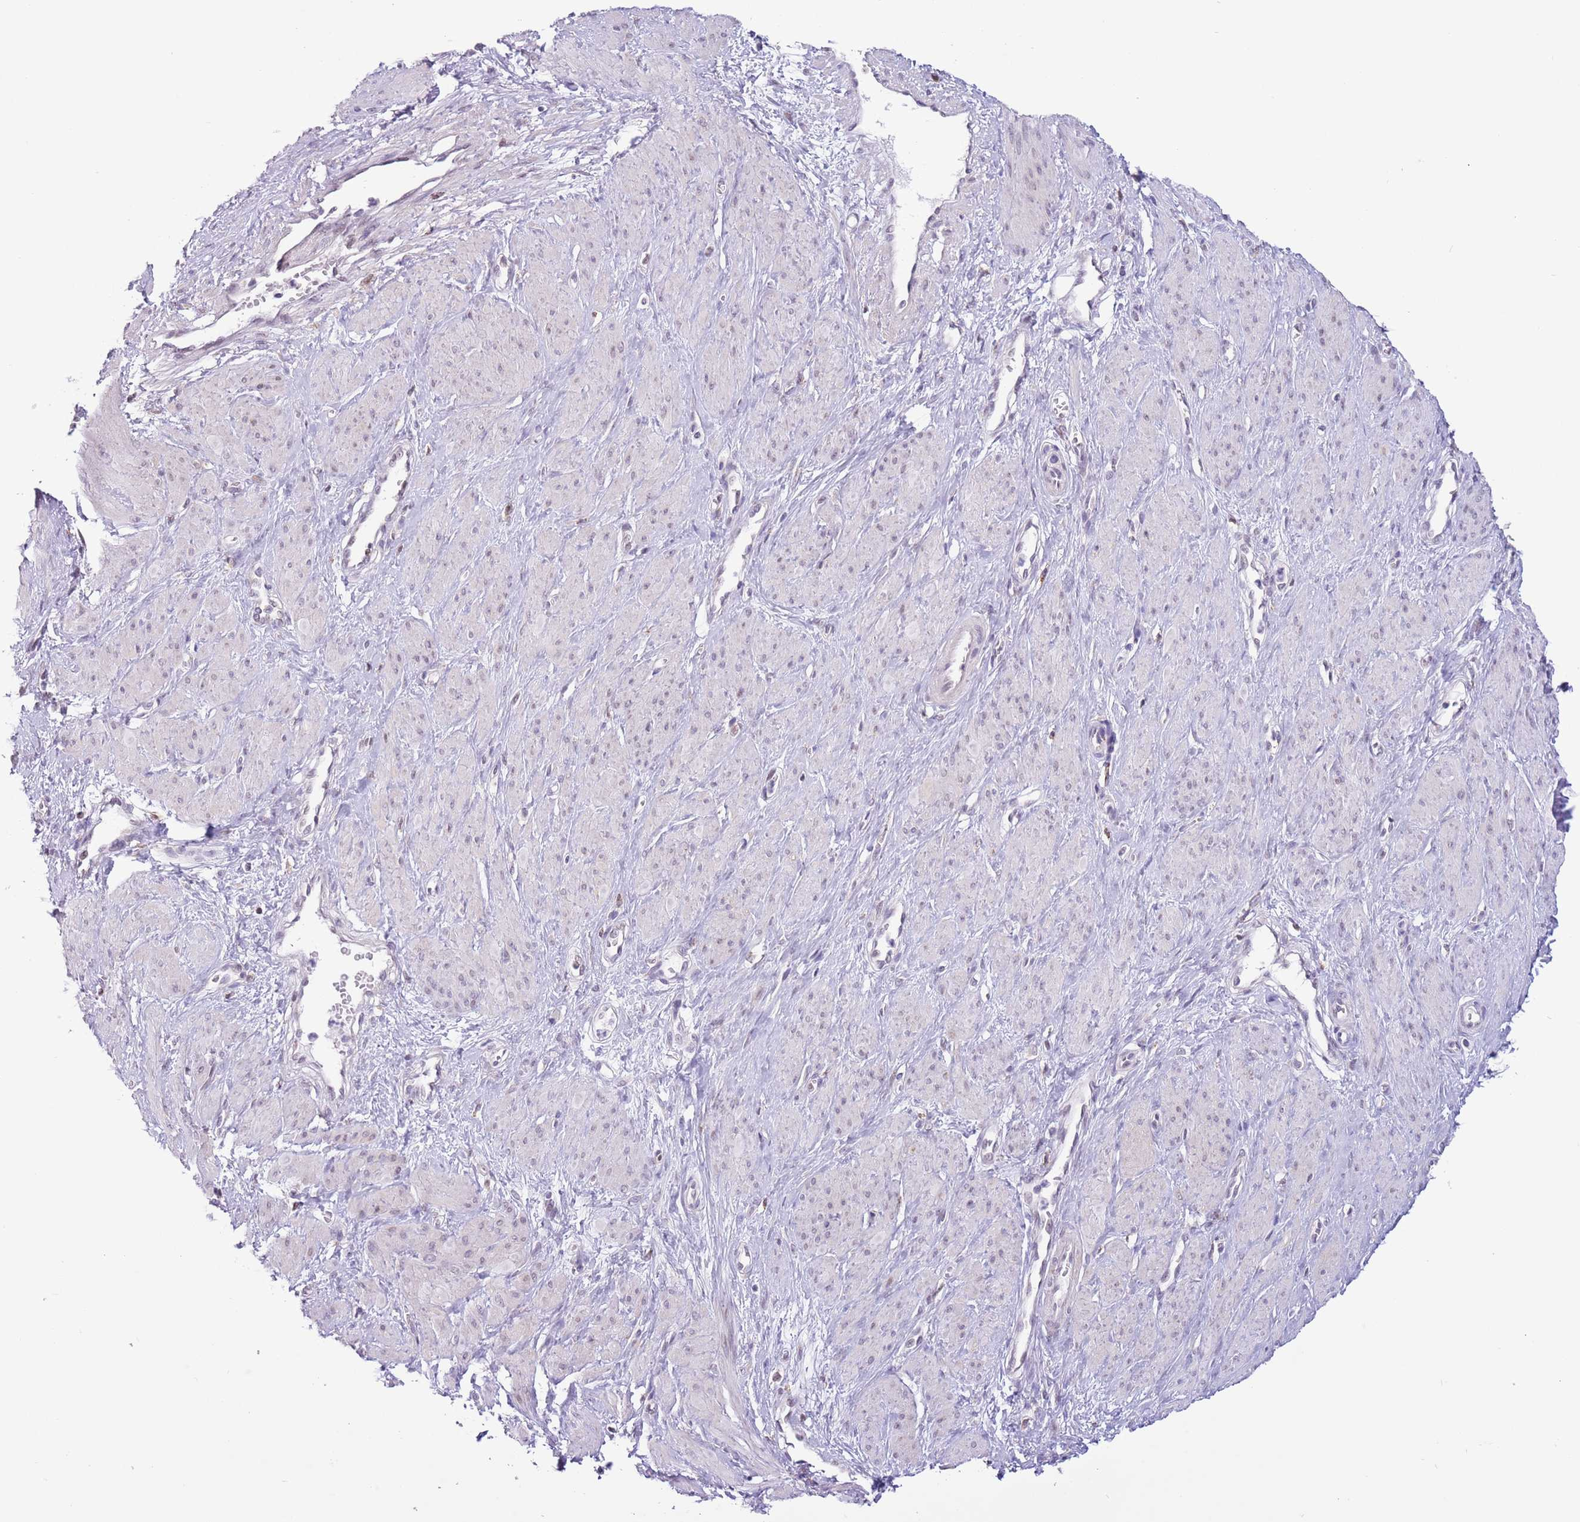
{"staining": {"intensity": "weak", "quantity": "<25%", "location": "nuclear"}, "tissue": "smooth muscle", "cell_type": "Smooth muscle cells", "image_type": "normal", "snomed": [{"axis": "morphology", "description": "Normal tissue, NOS"}, {"axis": "topography", "description": "Smooth muscle"}, {"axis": "topography", "description": "Uterus"}], "caption": "This micrograph is of benign smooth muscle stained with immunohistochemistry (IHC) to label a protein in brown with the nuclei are counter-stained blue. There is no positivity in smooth muscle cells.", "gene": "ZNF576", "patient": {"sex": "female", "age": 39}}